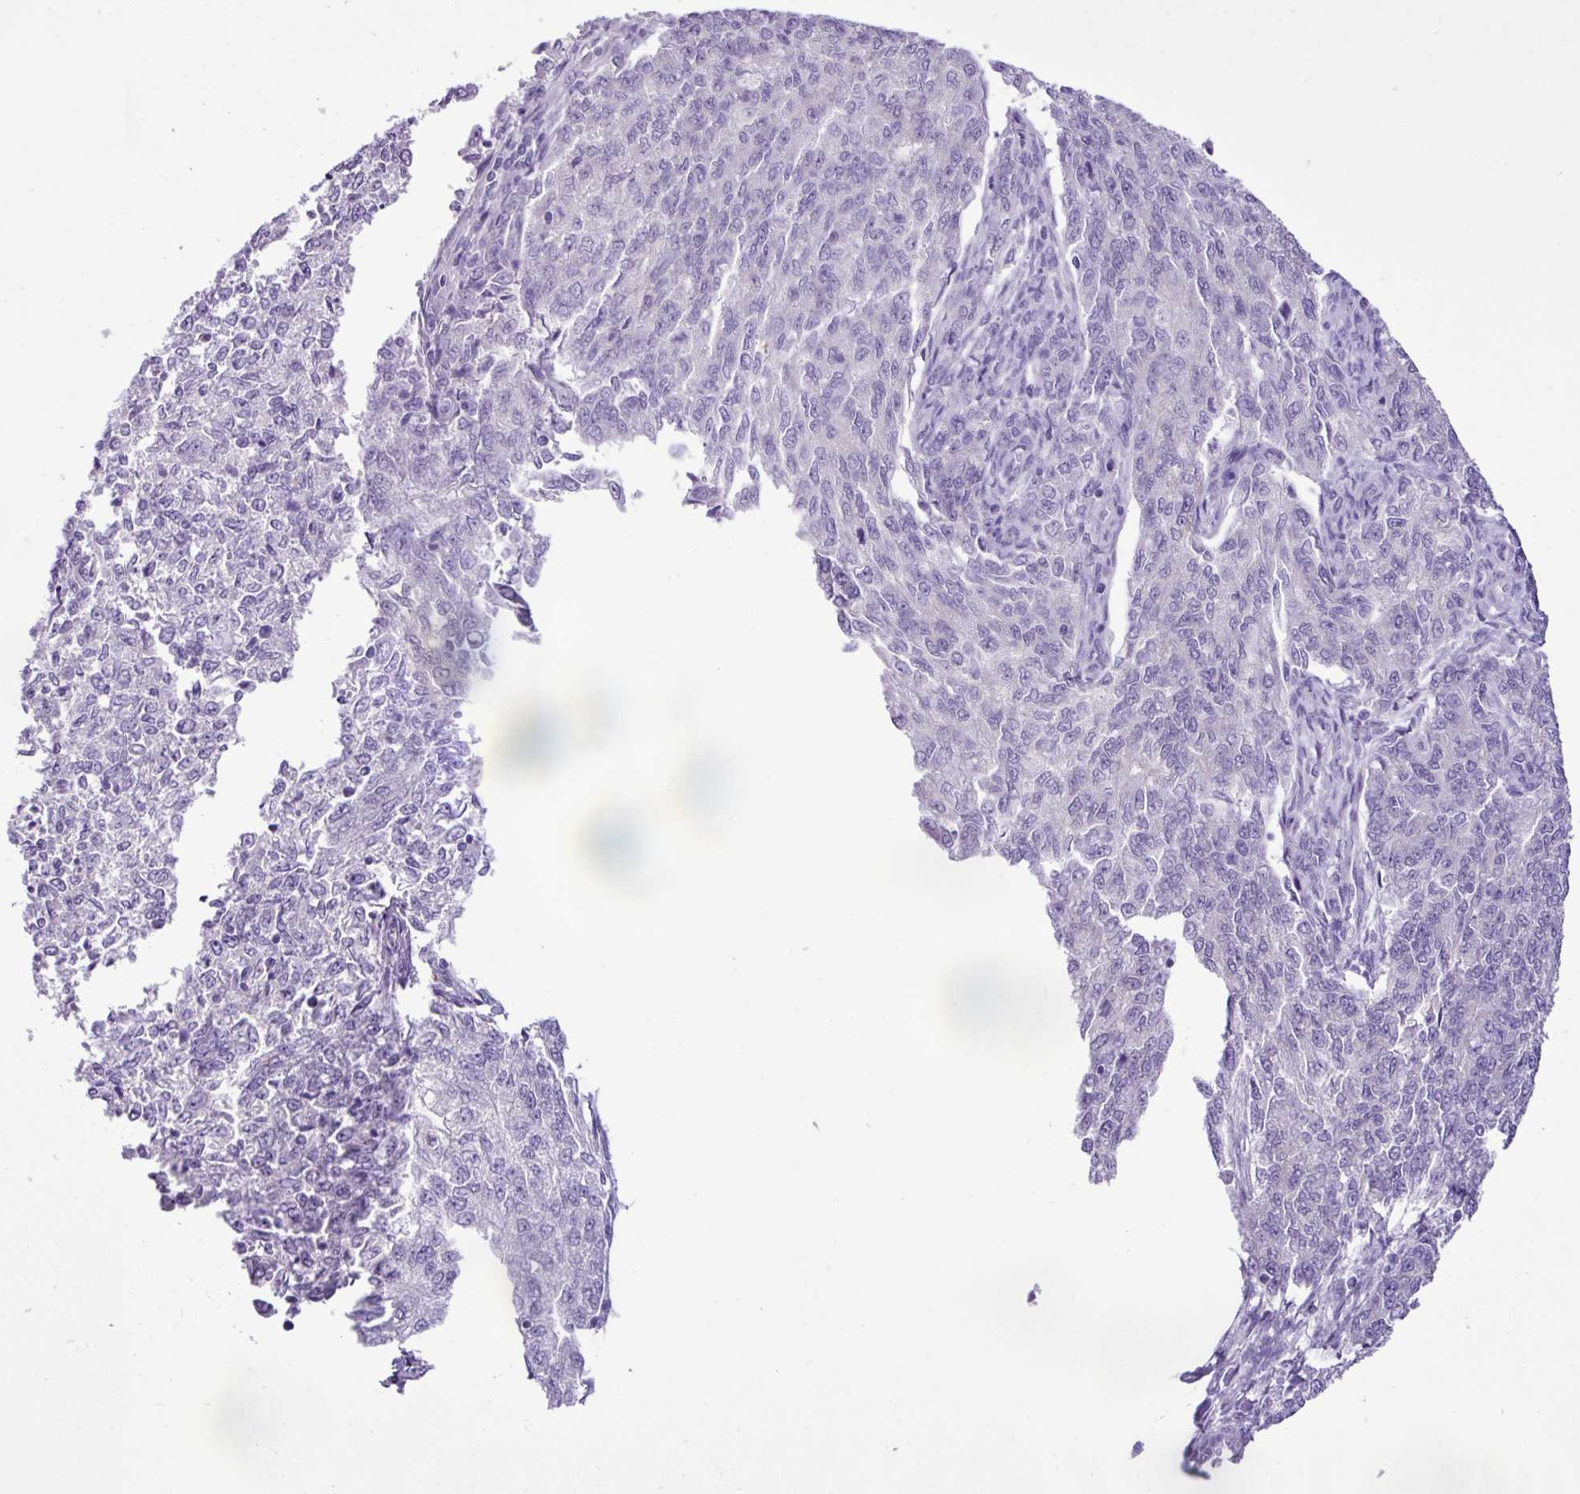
{"staining": {"intensity": "negative", "quantity": "none", "location": "none"}, "tissue": "endometrial cancer", "cell_type": "Tumor cells", "image_type": "cancer", "snomed": [{"axis": "morphology", "description": "Adenocarcinoma, NOS"}, {"axis": "topography", "description": "Endometrium"}], "caption": "This is a micrograph of immunohistochemistry staining of endometrial adenocarcinoma, which shows no expression in tumor cells.", "gene": "ZSCAN5A", "patient": {"sex": "female", "age": 50}}